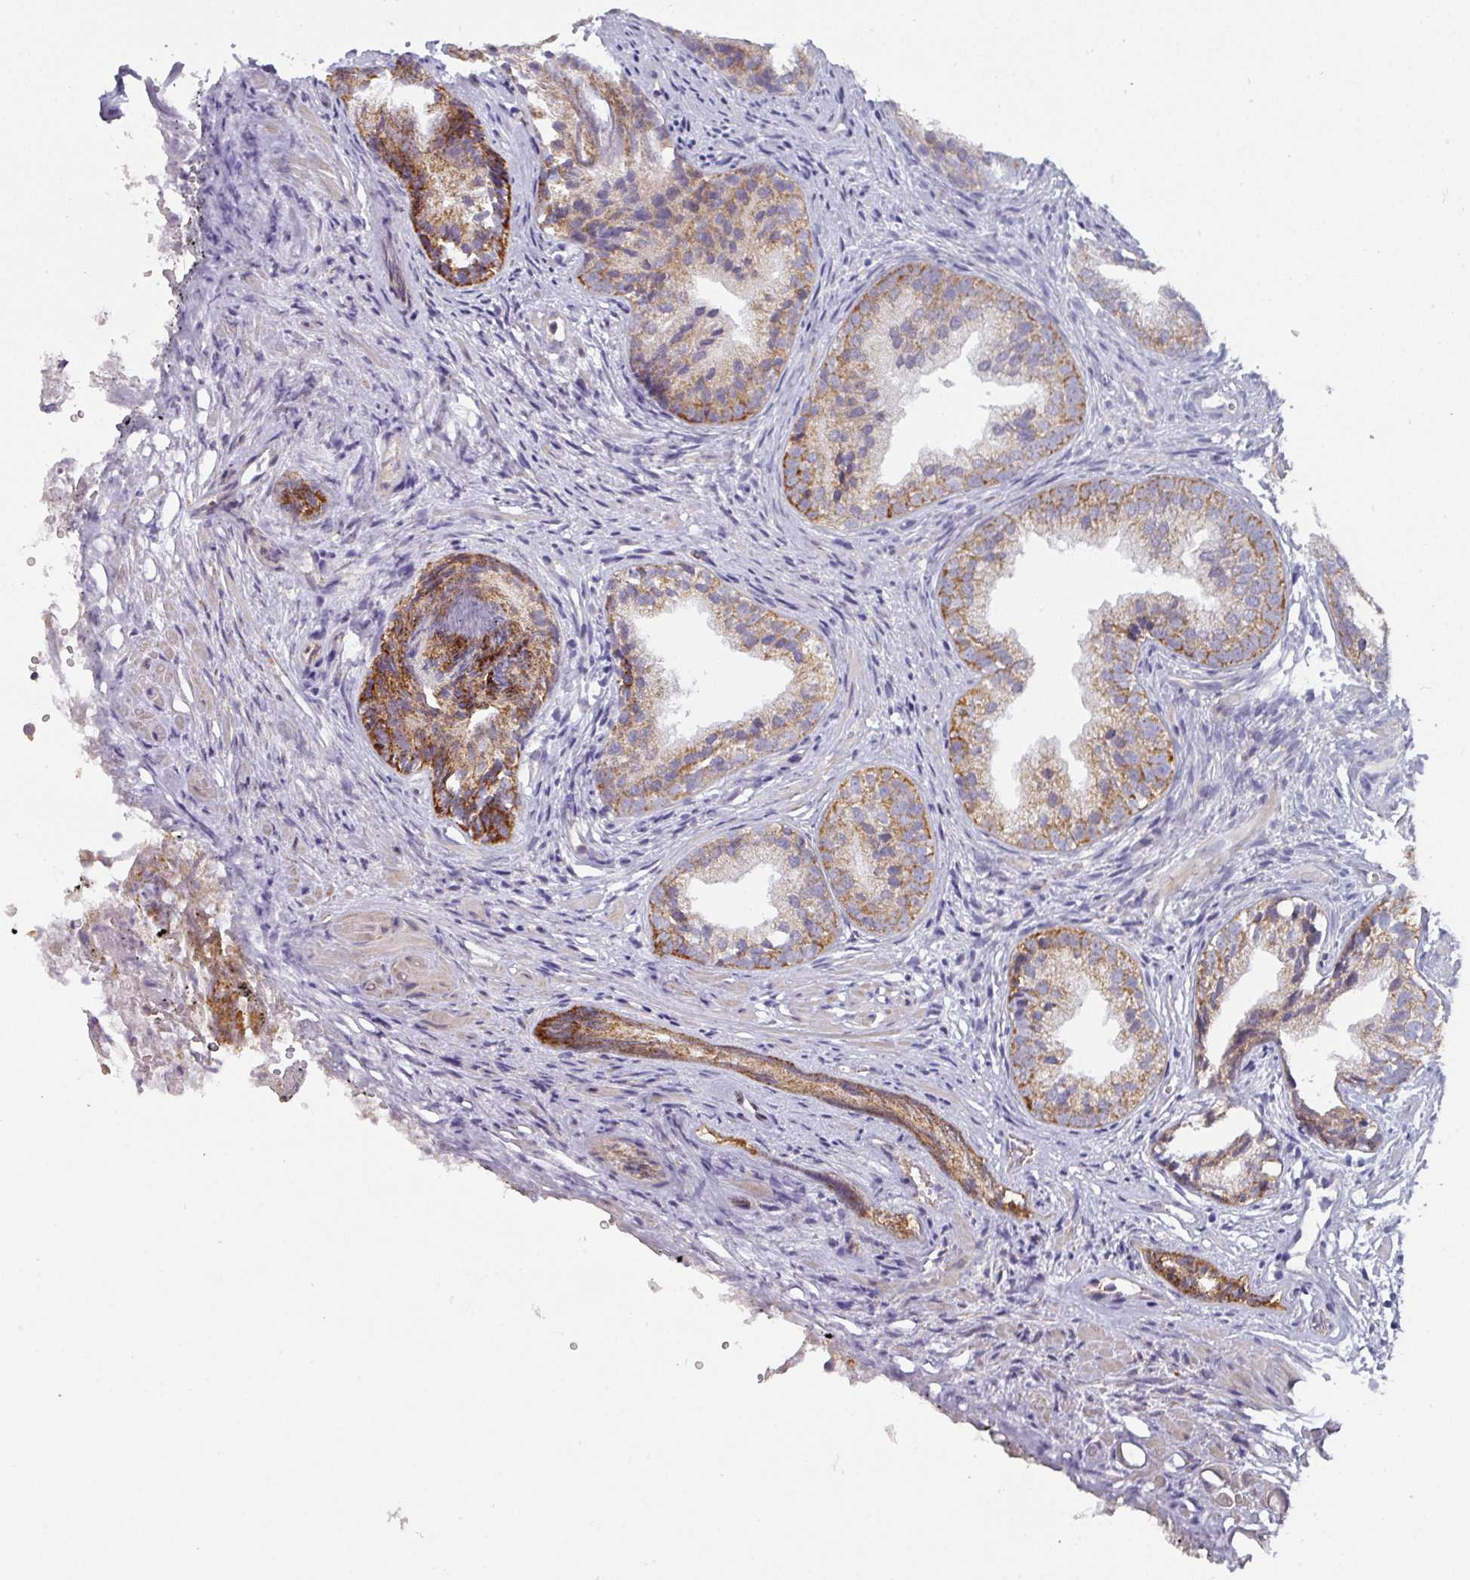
{"staining": {"intensity": "strong", "quantity": "<25%", "location": "cytoplasmic/membranous"}, "tissue": "prostate", "cell_type": "Glandular cells", "image_type": "normal", "snomed": [{"axis": "morphology", "description": "Normal tissue, NOS"}, {"axis": "topography", "description": "Prostate"}], "caption": "This histopathology image displays unremarkable prostate stained with immunohistochemistry (IHC) to label a protein in brown. The cytoplasmic/membranous of glandular cells show strong positivity for the protein. Nuclei are counter-stained blue.", "gene": "C2orf68", "patient": {"sex": "male", "age": 76}}